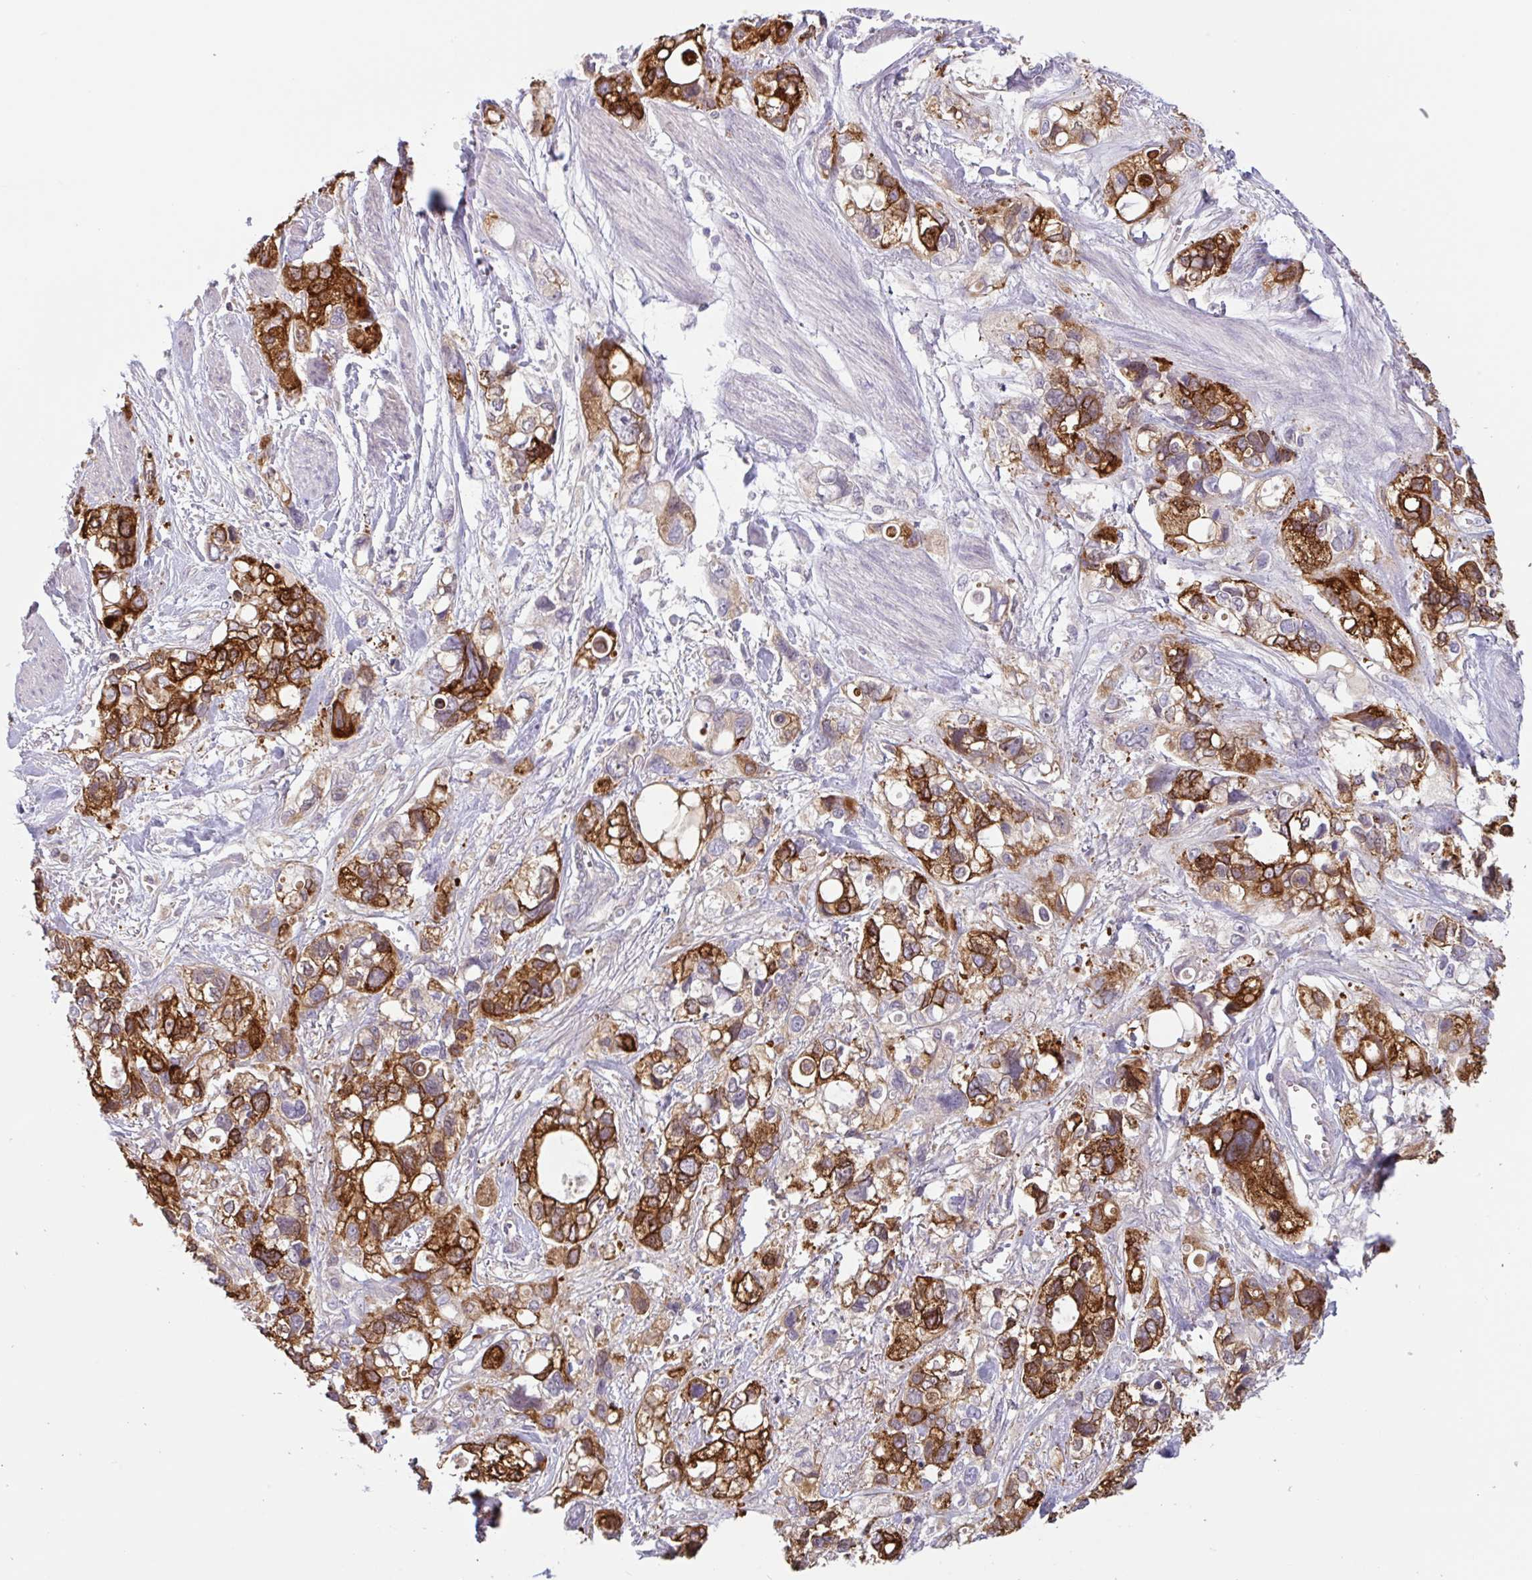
{"staining": {"intensity": "strong", "quantity": ">75%", "location": "cytoplasmic/membranous"}, "tissue": "stomach cancer", "cell_type": "Tumor cells", "image_type": "cancer", "snomed": [{"axis": "morphology", "description": "Adenocarcinoma, NOS"}, {"axis": "topography", "description": "Stomach, upper"}], "caption": "Strong cytoplasmic/membranous staining is identified in about >75% of tumor cells in stomach cancer. (brown staining indicates protein expression, while blue staining denotes nuclei).", "gene": "CTSE", "patient": {"sex": "female", "age": 81}}